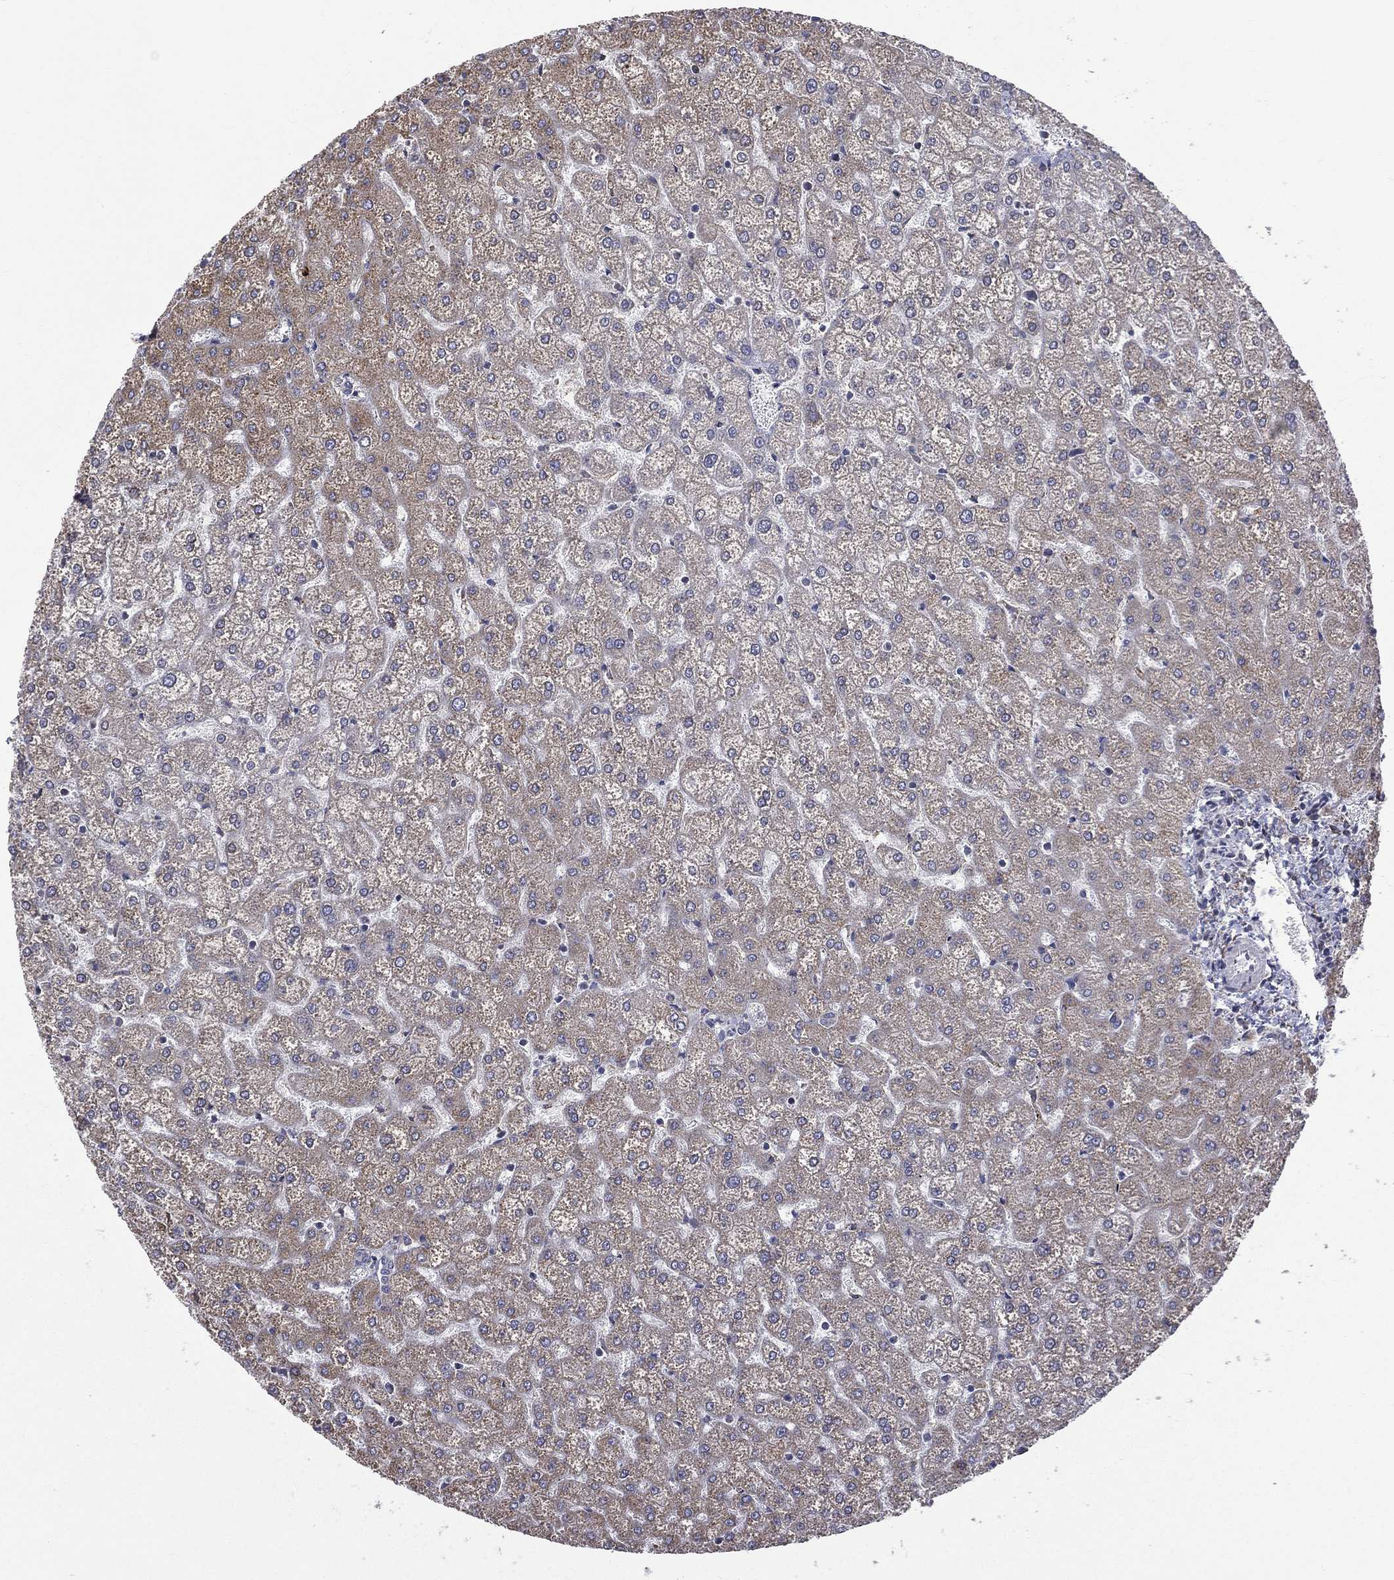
{"staining": {"intensity": "negative", "quantity": "none", "location": "none"}, "tissue": "liver", "cell_type": "Cholangiocytes", "image_type": "normal", "snomed": [{"axis": "morphology", "description": "Normal tissue, NOS"}, {"axis": "topography", "description": "Liver"}], "caption": "The immunohistochemistry (IHC) image has no significant expression in cholangiocytes of liver.", "gene": "C20orf96", "patient": {"sex": "female", "age": 32}}